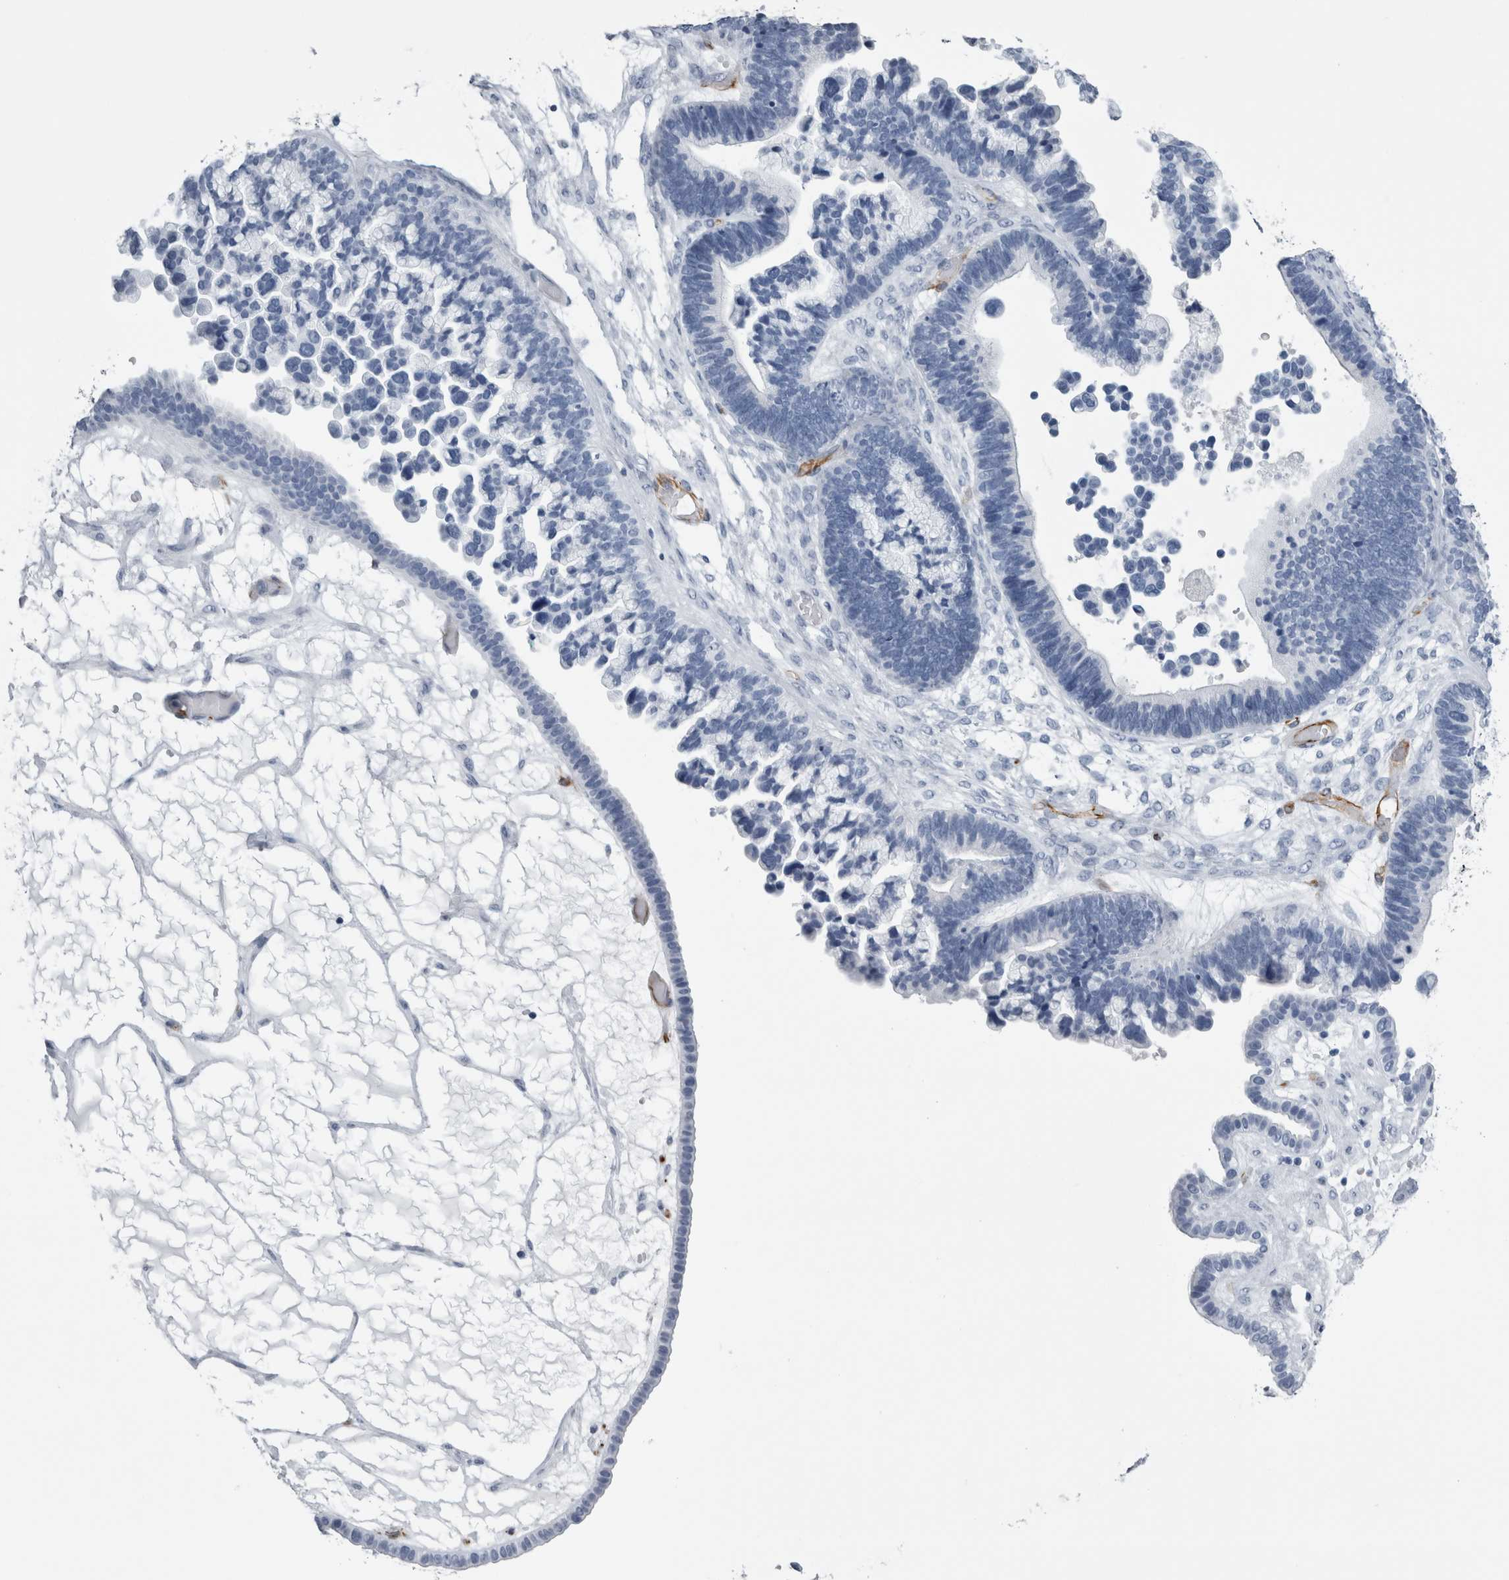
{"staining": {"intensity": "negative", "quantity": "none", "location": "none"}, "tissue": "ovarian cancer", "cell_type": "Tumor cells", "image_type": "cancer", "snomed": [{"axis": "morphology", "description": "Cystadenocarcinoma, serous, NOS"}, {"axis": "topography", "description": "Ovary"}], "caption": "This is a micrograph of immunohistochemistry staining of ovarian cancer, which shows no expression in tumor cells. (DAB (3,3'-diaminobenzidine) immunohistochemistry visualized using brightfield microscopy, high magnification).", "gene": "VWDE", "patient": {"sex": "female", "age": 56}}